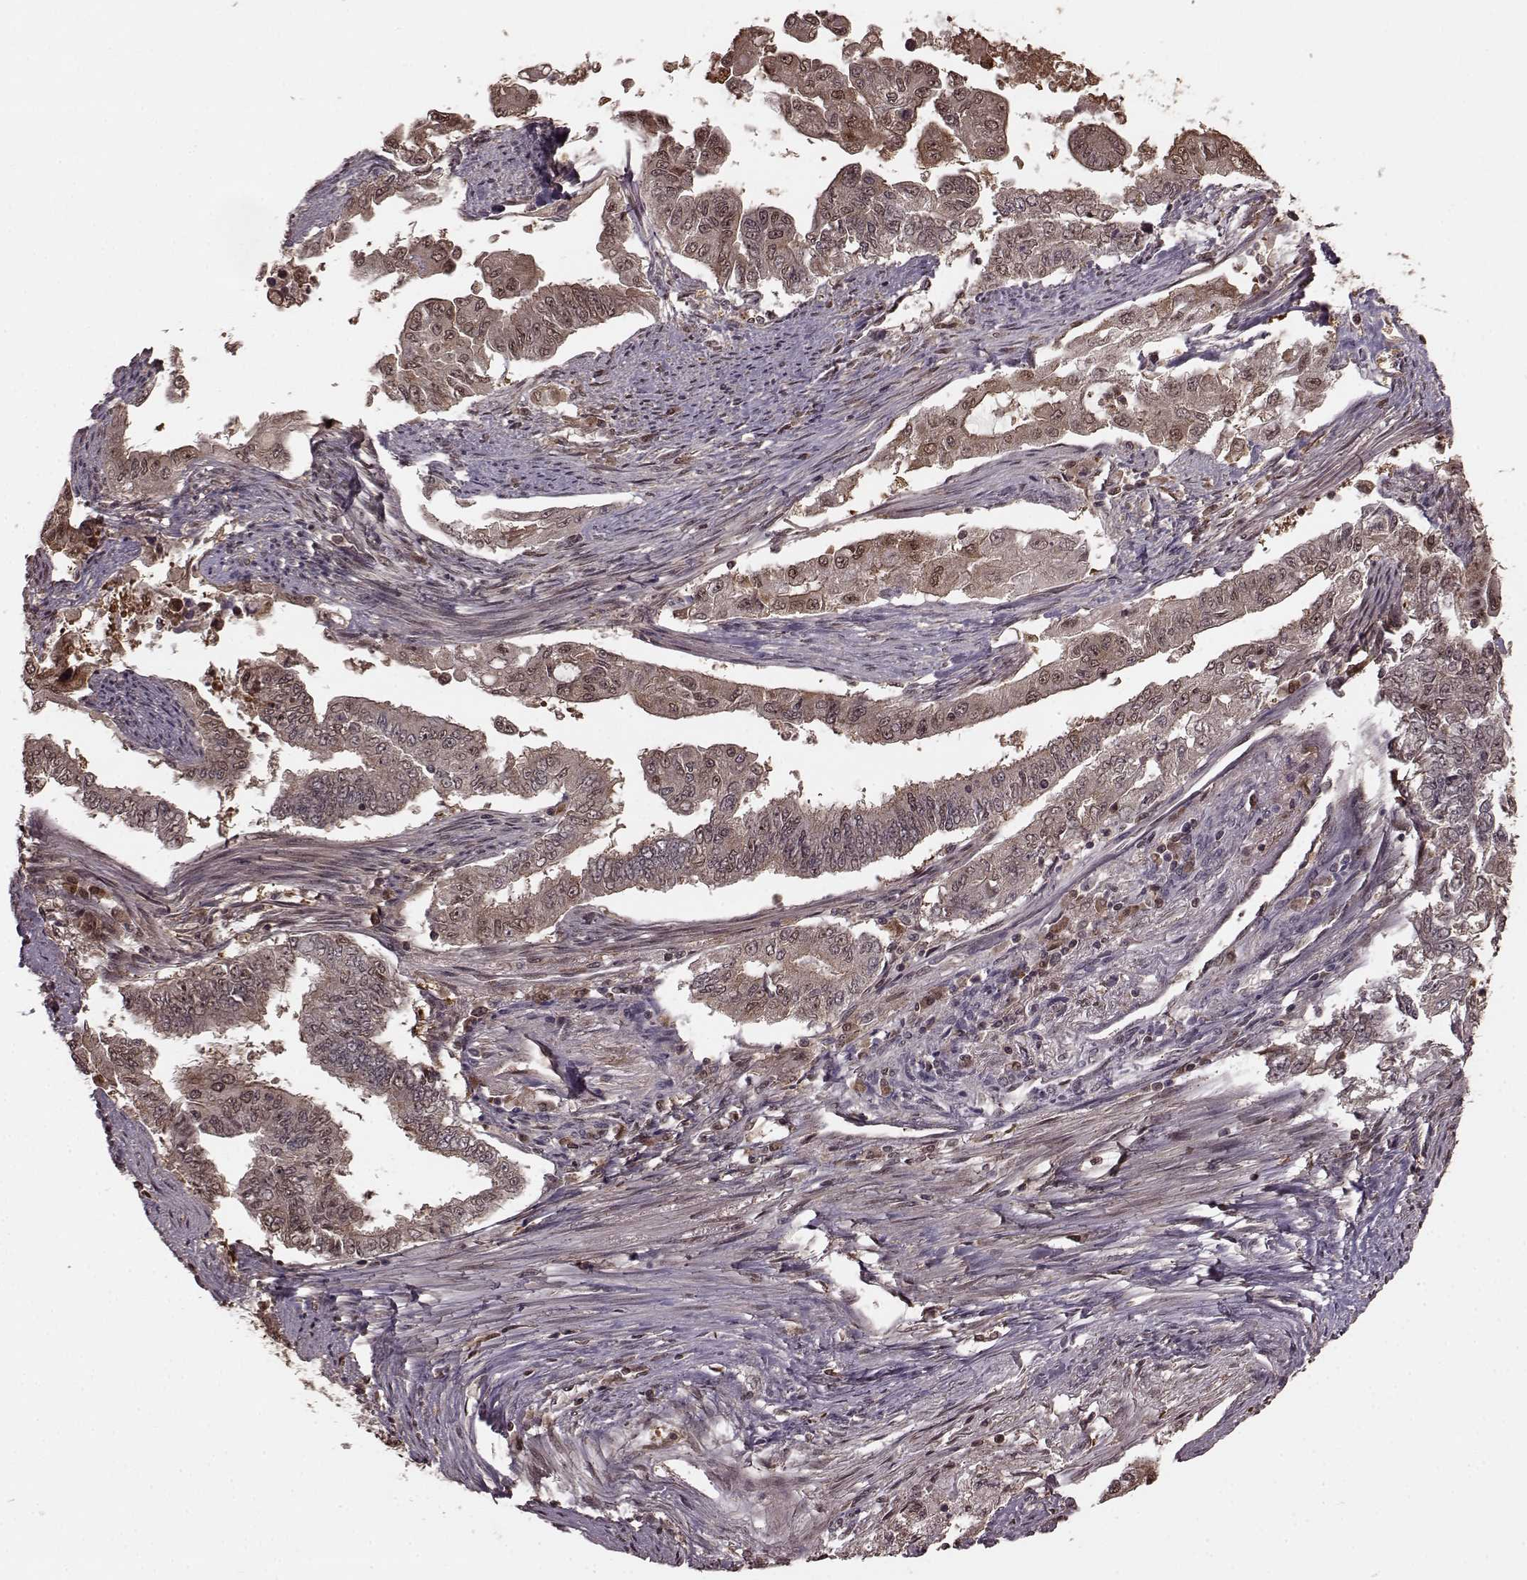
{"staining": {"intensity": "weak", "quantity": ">75%", "location": "cytoplasmic/membranous,nuclear"}, "tissue": "endometrial cancer", "cell_type": "Tumor cells", "image_type": "cancer", "snomed": [{"axis": "morphology", "description": "Adenocarcinoma, NOS"}, {"axis": "topography", "description": "Uterus"}], "caption": "Weak cytoplasmic/membranous and nuclear positivity for a protein is identified in approximately >75% of tumor cells of endometrial adenocarcinoma using immunohistochemistry.", "gene": "GSS", "patient": {"sex": "female", "age": 59}}